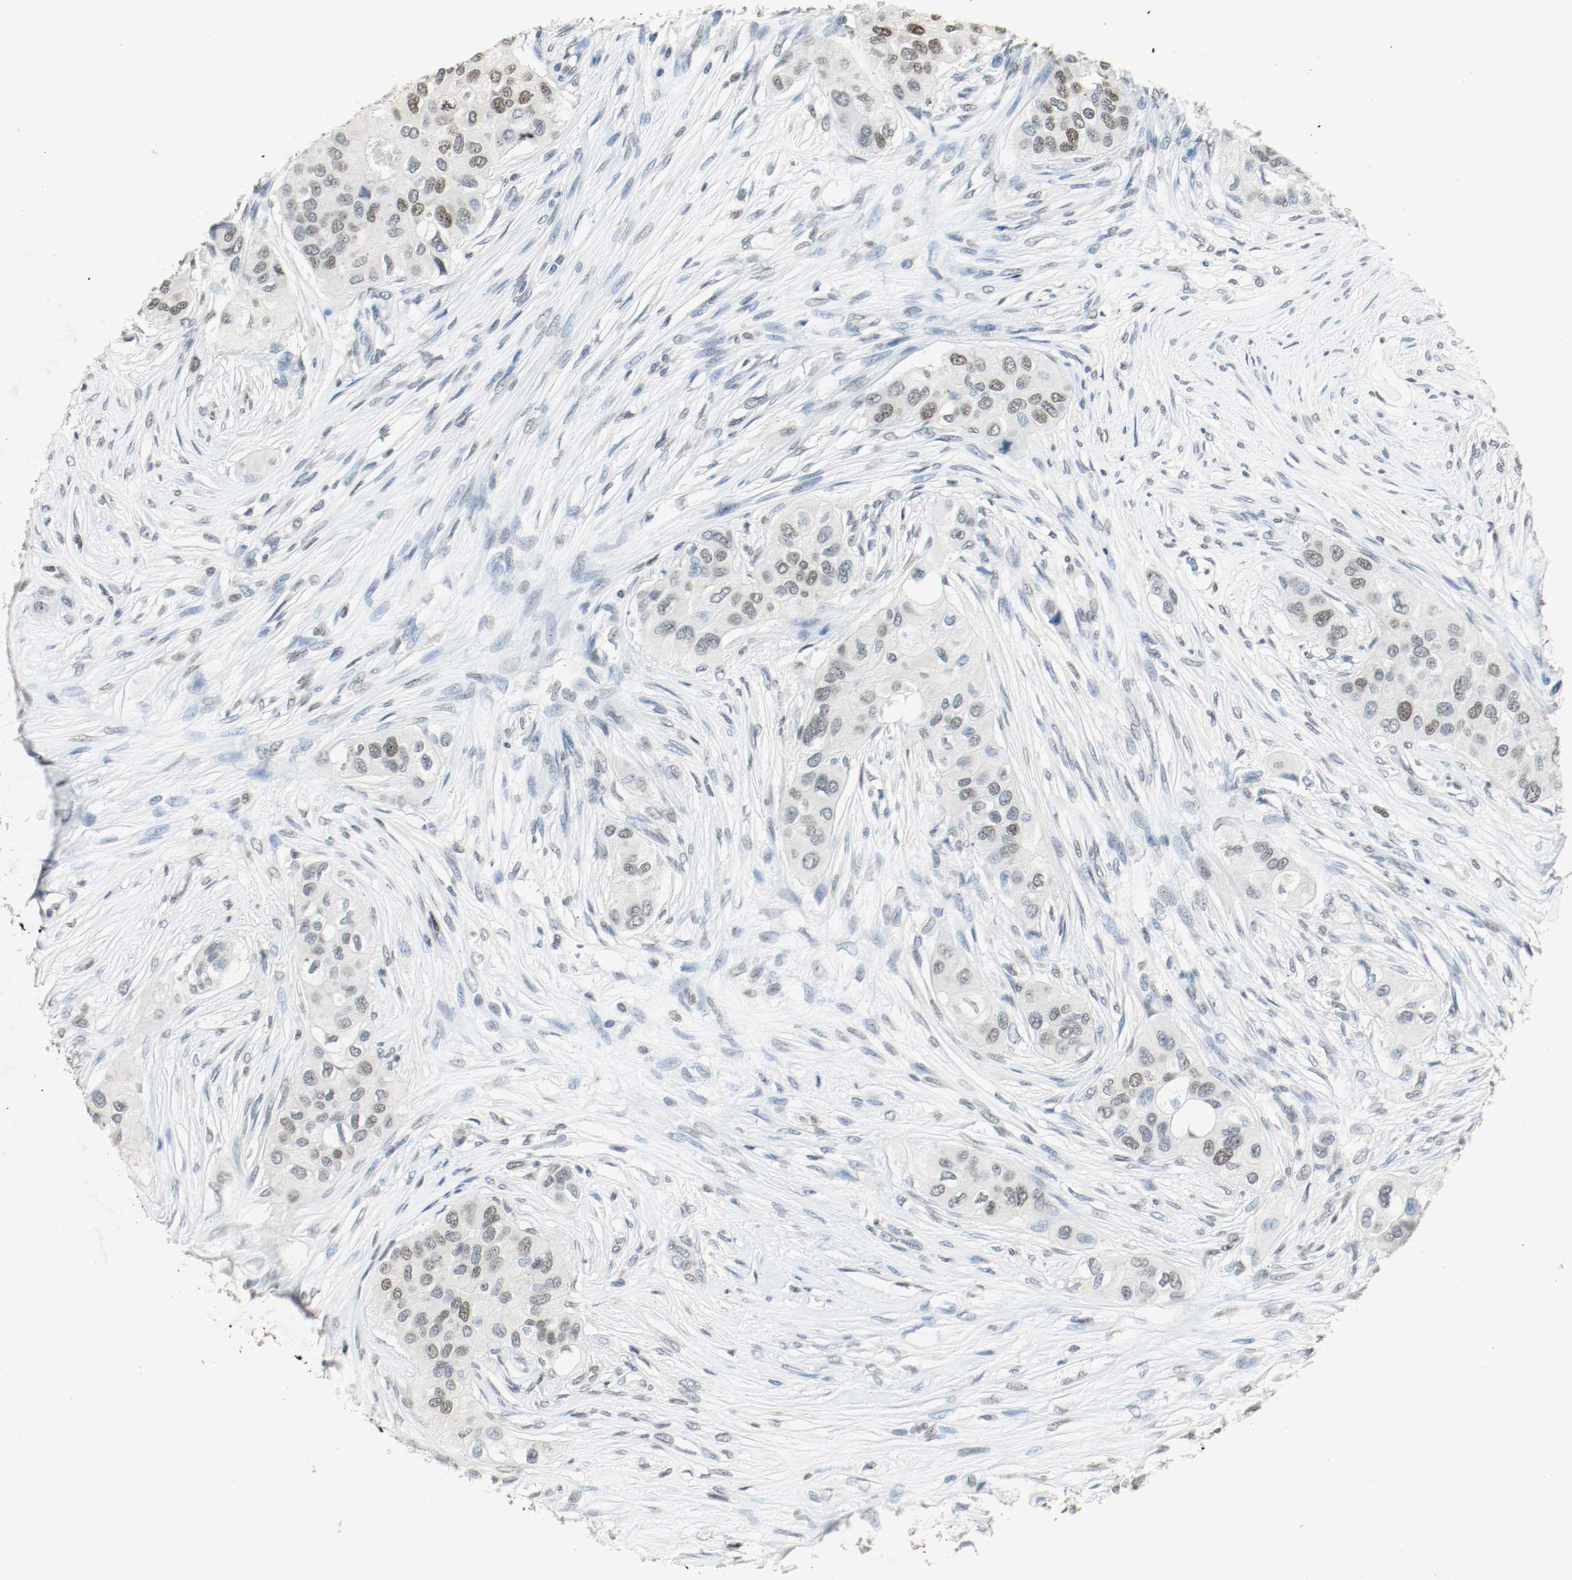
{"staining": {"intensity": "moderate", "quantity": "25%-75%", "location": "nuclear"}, "tissue": "breast cancer", "cell_type": "Tumor cells", "image_type": "cancer", "snomed": [{"axis": "morphology", "description": "Normal tissue, NOS"}, {"axis": "morphology", "description": "Duct carcinoma"}, {"axis": "topography", "description": "Breast"}], "caption": "Protein expression analysis of breast cancer displays moderate nuclear staining in about 25%-75% of tumor cells.", "gene": "DNMT1", "patient": {"sex": "female", "age": 49}}